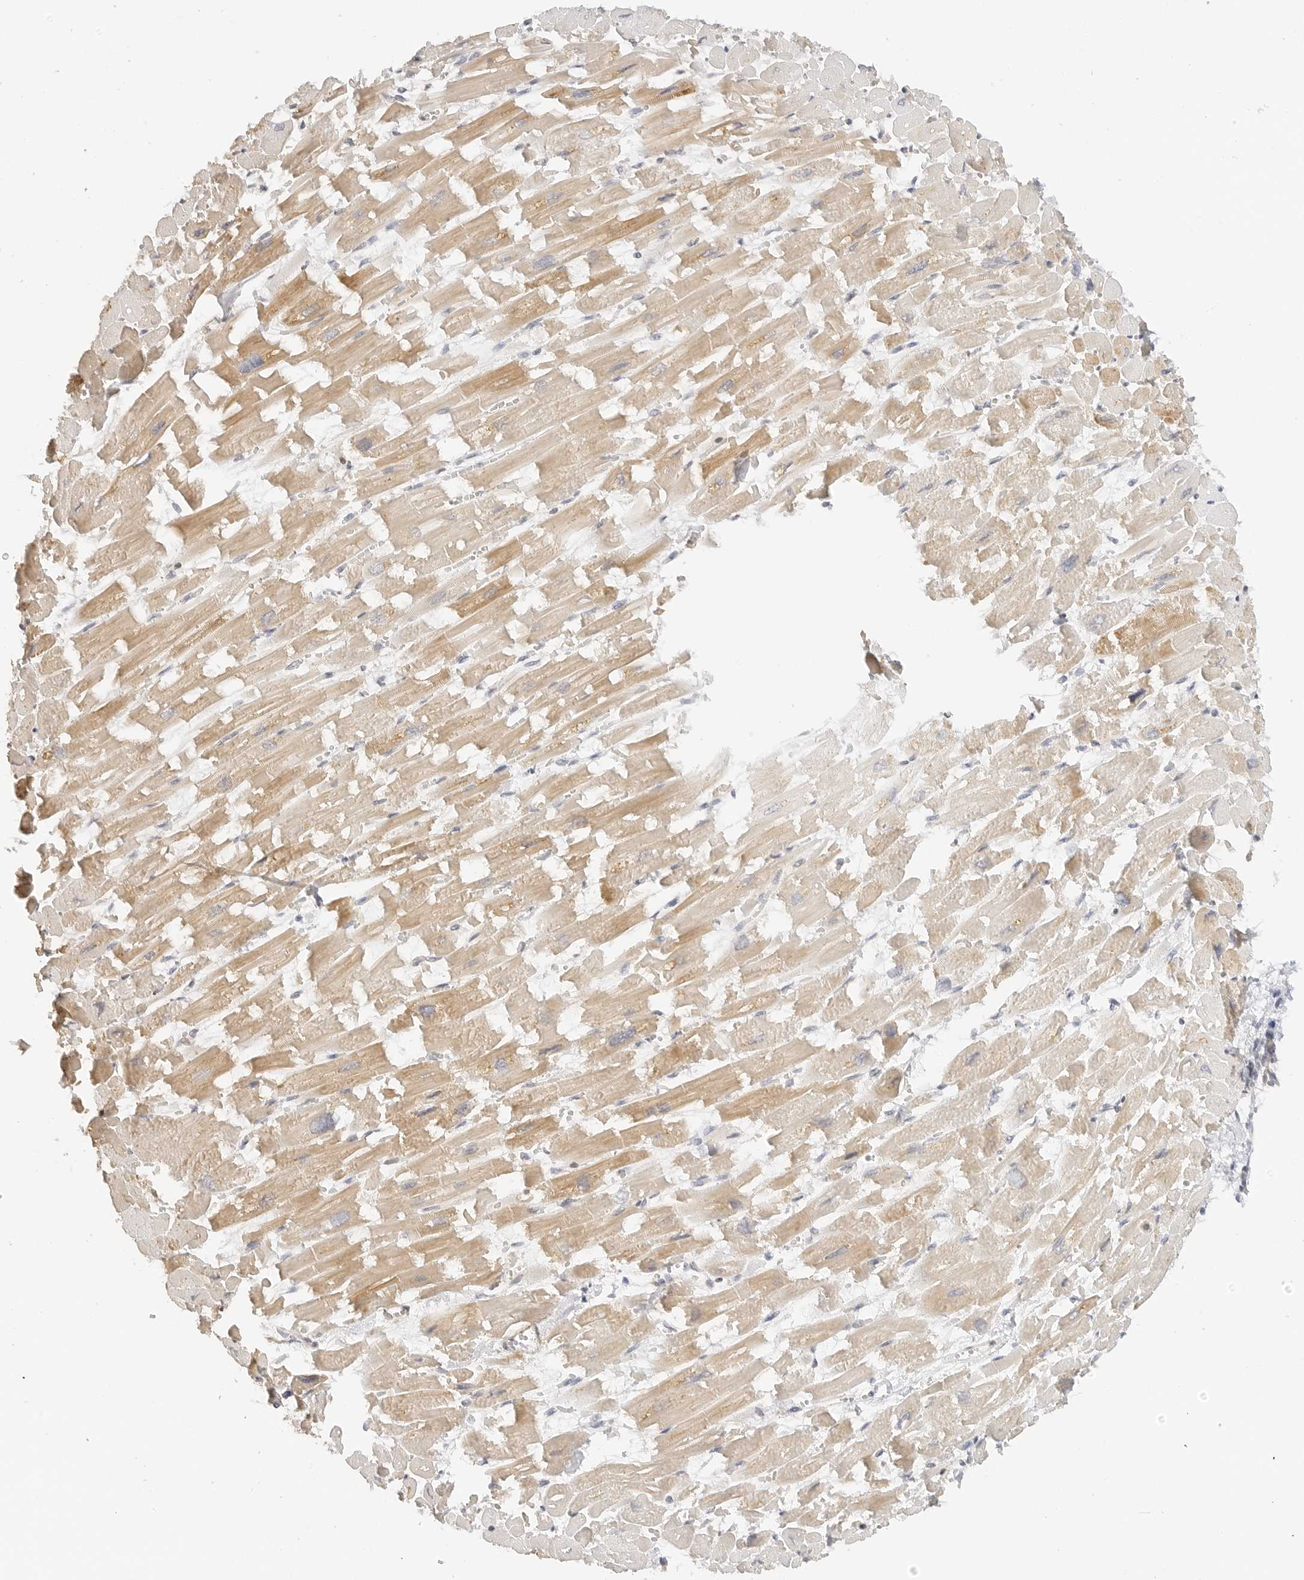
{"staining": {"intensity": "moderate", "quantity": "<25%", "location": "cytoplasmic/membranous"}, "tissue": "heart muscle", "cell_type": "Cardiomyocytes", "image_type": "normal", "snomed": [{"axis": "morphology", "description": "Normal tissue, NOS"}, {"axis": "topography", "description": "Heart"}], "caption": "Immunohistochemistry (IHC) histopathology image of unremarkable human heart muscle stained for a protein (brown), which reveals low levels of moderate cytoplasmic/membranous expression in about <25% of cardiomyocytes.", "gene": "PCDH19", "patient": {"sex": "male", "age": 54}}